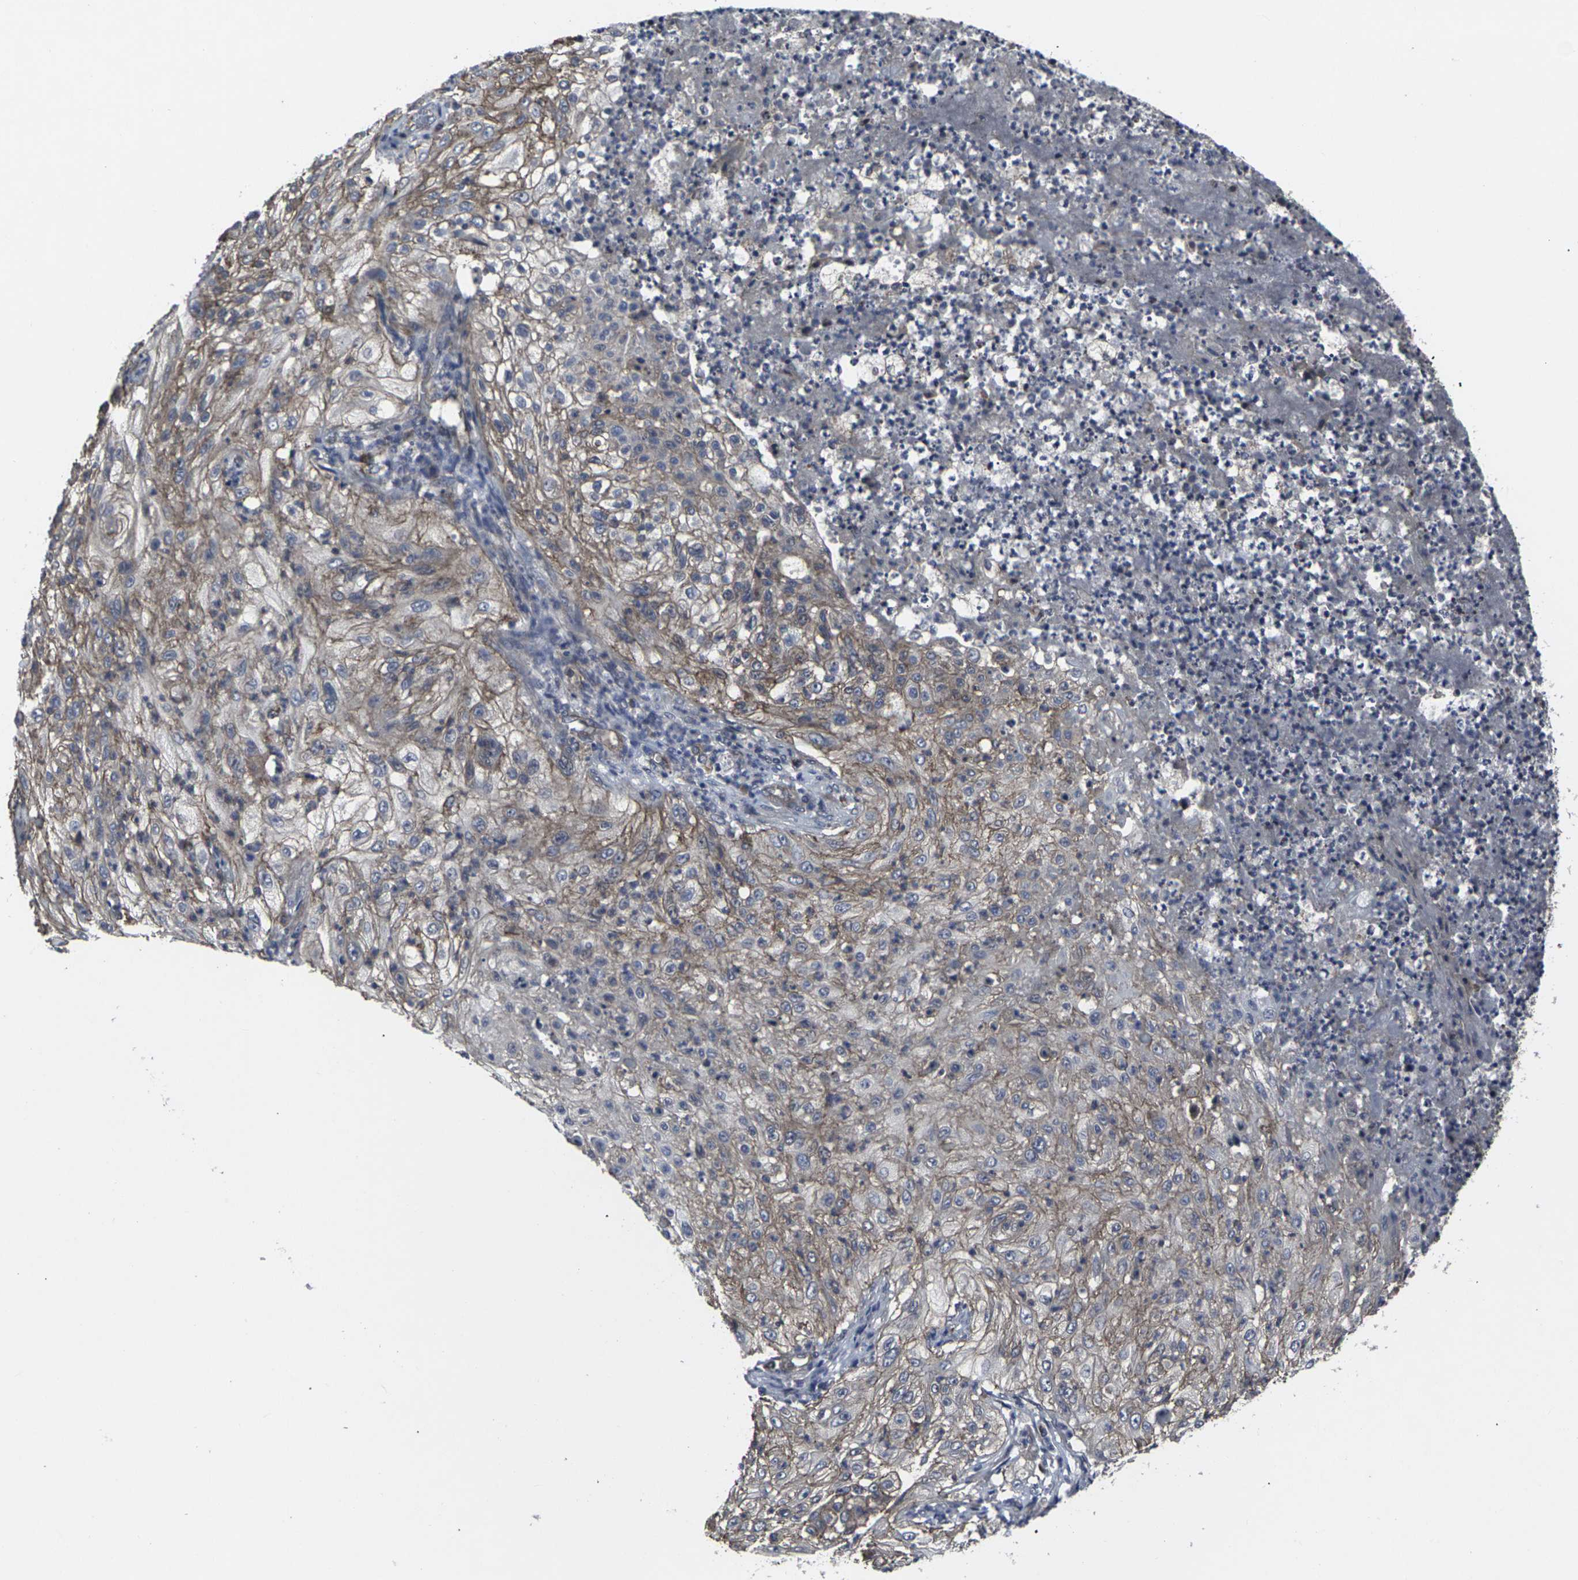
{"staining": {"intensity": "weak", "quantity": ">75%", "location": "cytoplasmic/membranous"}, "tissue": "lung cancer", "cell_type": "Tumor cells", "image_type": "cancer", "snomed": [{"axis": "morphology", "description": "Inflammation, NOS"}, {"axis": "morphology", "description": "Squamous cell carcinoma, NOS"}, {"axis": "topography", "description": "Lymph node"}, {"axis": "topography", "description": "Soft tissue"}, {"axis": "topography", "description": "Lung"}], "caption": "Tumor cells reveal low levels of weak cytoplasmic/membranous expression in about >75% of cells in human lung cancer (squamous cell carcinoma). The staining was performed using DAB (3,3'-diaminobenzidine), with brown indicating positive protein expression. Nuclei are stained blue with hematoxylin.", "gene": "MAPKAPK2", "patient": {"sex": "male", "age": 66}}